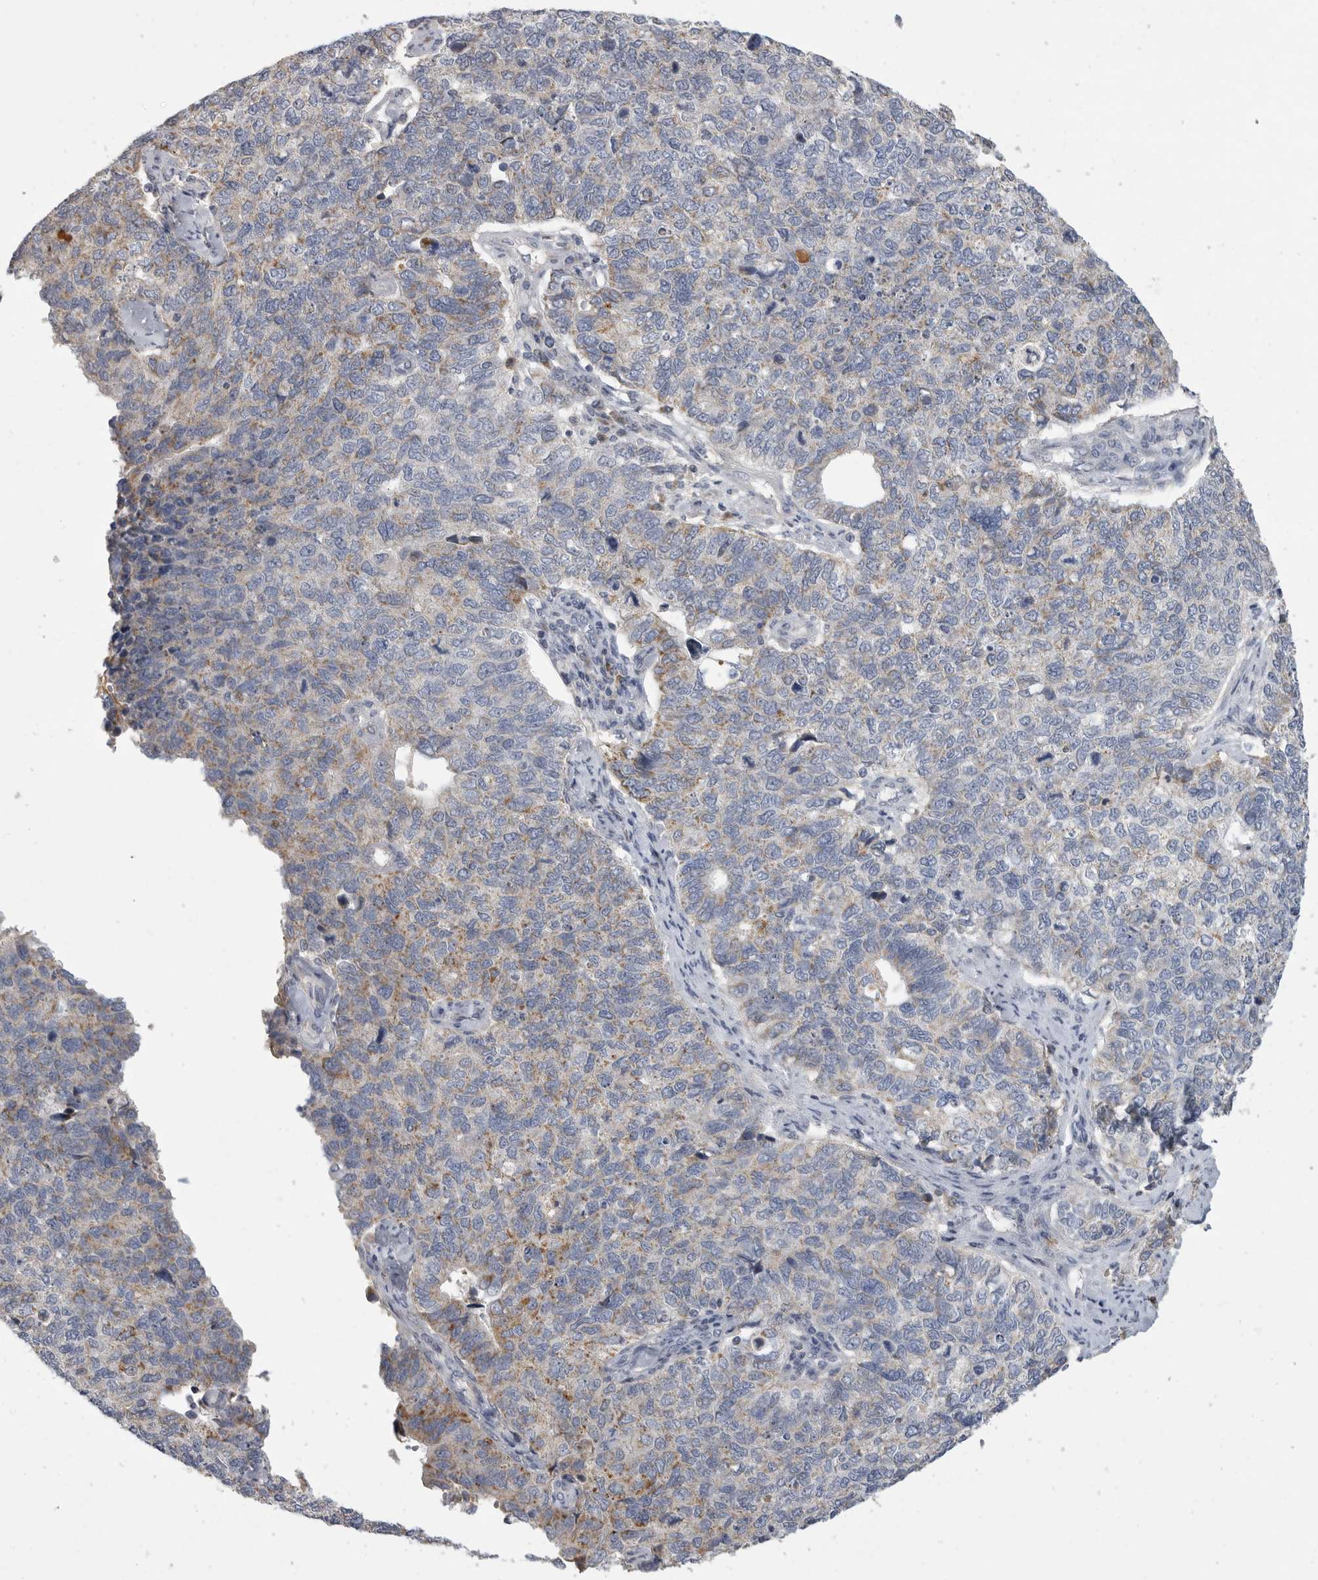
{"staining": {"intensity": "moderate", "quantity": "<25%", "location": "cytoplasmic/membranous"}, "tissue": "cervical cancer", "cell_type": "Tumor cells", "image_type": "cancer", "snomed": [{"axis": "morphology", "description": "Squamous cell carcinoma, NOS"}, {"axis": "topography", "description": "Cervix"}], "caption": "A high-resolution image shows immunohistochemistry (IHC) staining of cervical cancer, which demonstrates moderate cytoplasmic/membranous expression in about <25% of tumor cells. (Stains: DAB in brown, nuclei in blue, Microscopy: brightfield microscopy at high magnification).", "gene": "SDC3", "patient": {"sex": "female", "age": 63}}